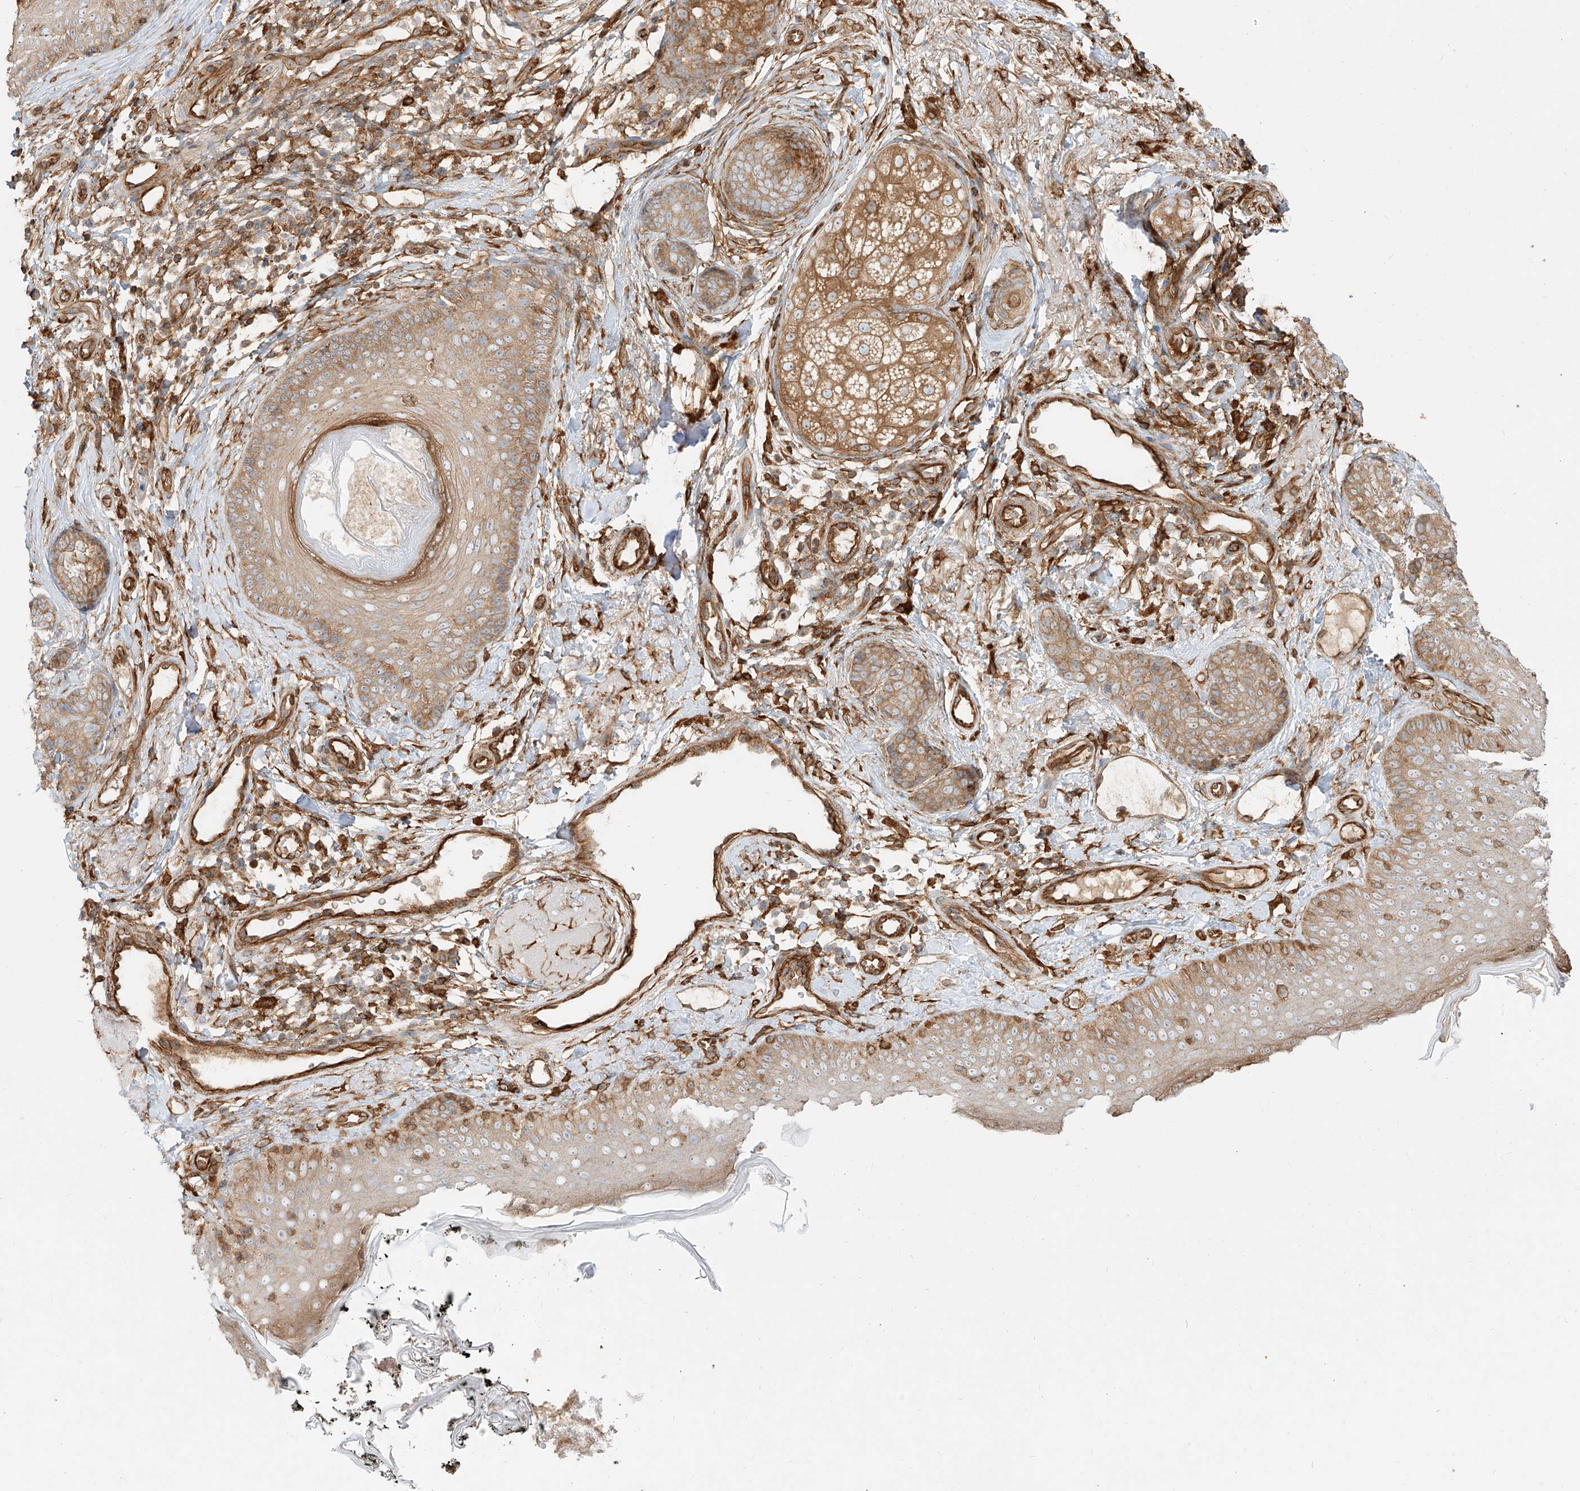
{"staining": {"intensity": "strong", "quantity": ">75%", "location": "cytoplasmic/membranous"}, "tissue": "skin", "cell_type": "Fibroblasts", "image_type": "normal", "snomed": [{"axis": "morphology", "description": "Normal tissue, NOS"}, {"axis": "topography", "description": "Skin"}], "caption": "Fibroblasts exhibit high levels of strong cytoplasmic/membranous positivity in about >75% of cells in benign human skin.", "gene": "SNX9", "patient": {"sex": "male", "age": 57}}